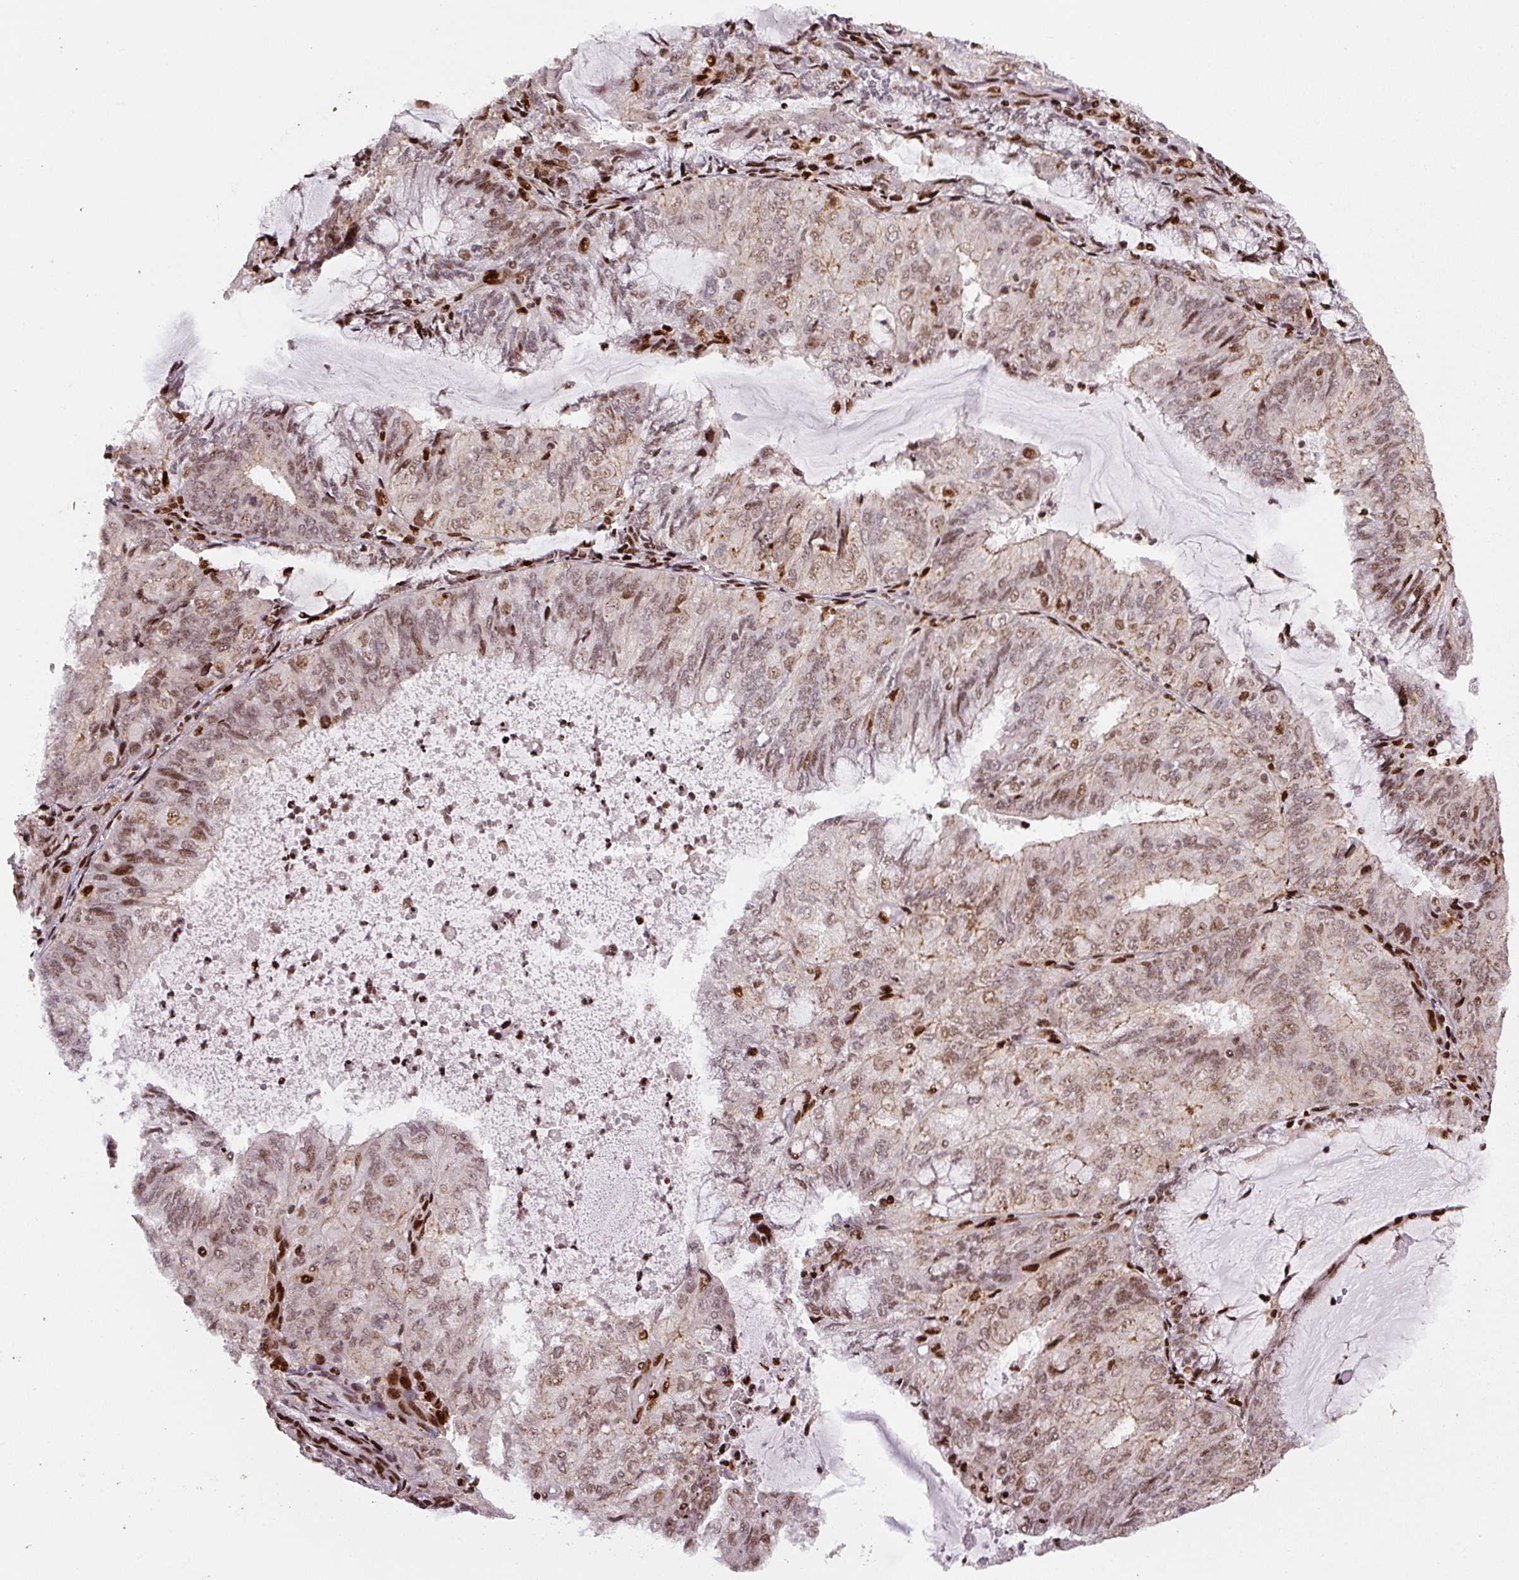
{"staining": {"intensity": "moderate", "quantity": ">75%", "location": "nuclear"}, "tissue": "endometrial cancer", "cell_type": "Tumor cells", "image_type": "cancer", "snomed": [{"axis": "morphology", "description": "Adenocarcinoma, NOS"}, {"axis": "topography", "description": "Endometrium"}], "caption": "The micrograph demonstrates staining of adenocarcinoma (endometrial), revealing moderate nuclear protein expression (brown color) within tumor cells.", "gene": "PYDC2", "patient": {"sex": "female", "age": 81}}